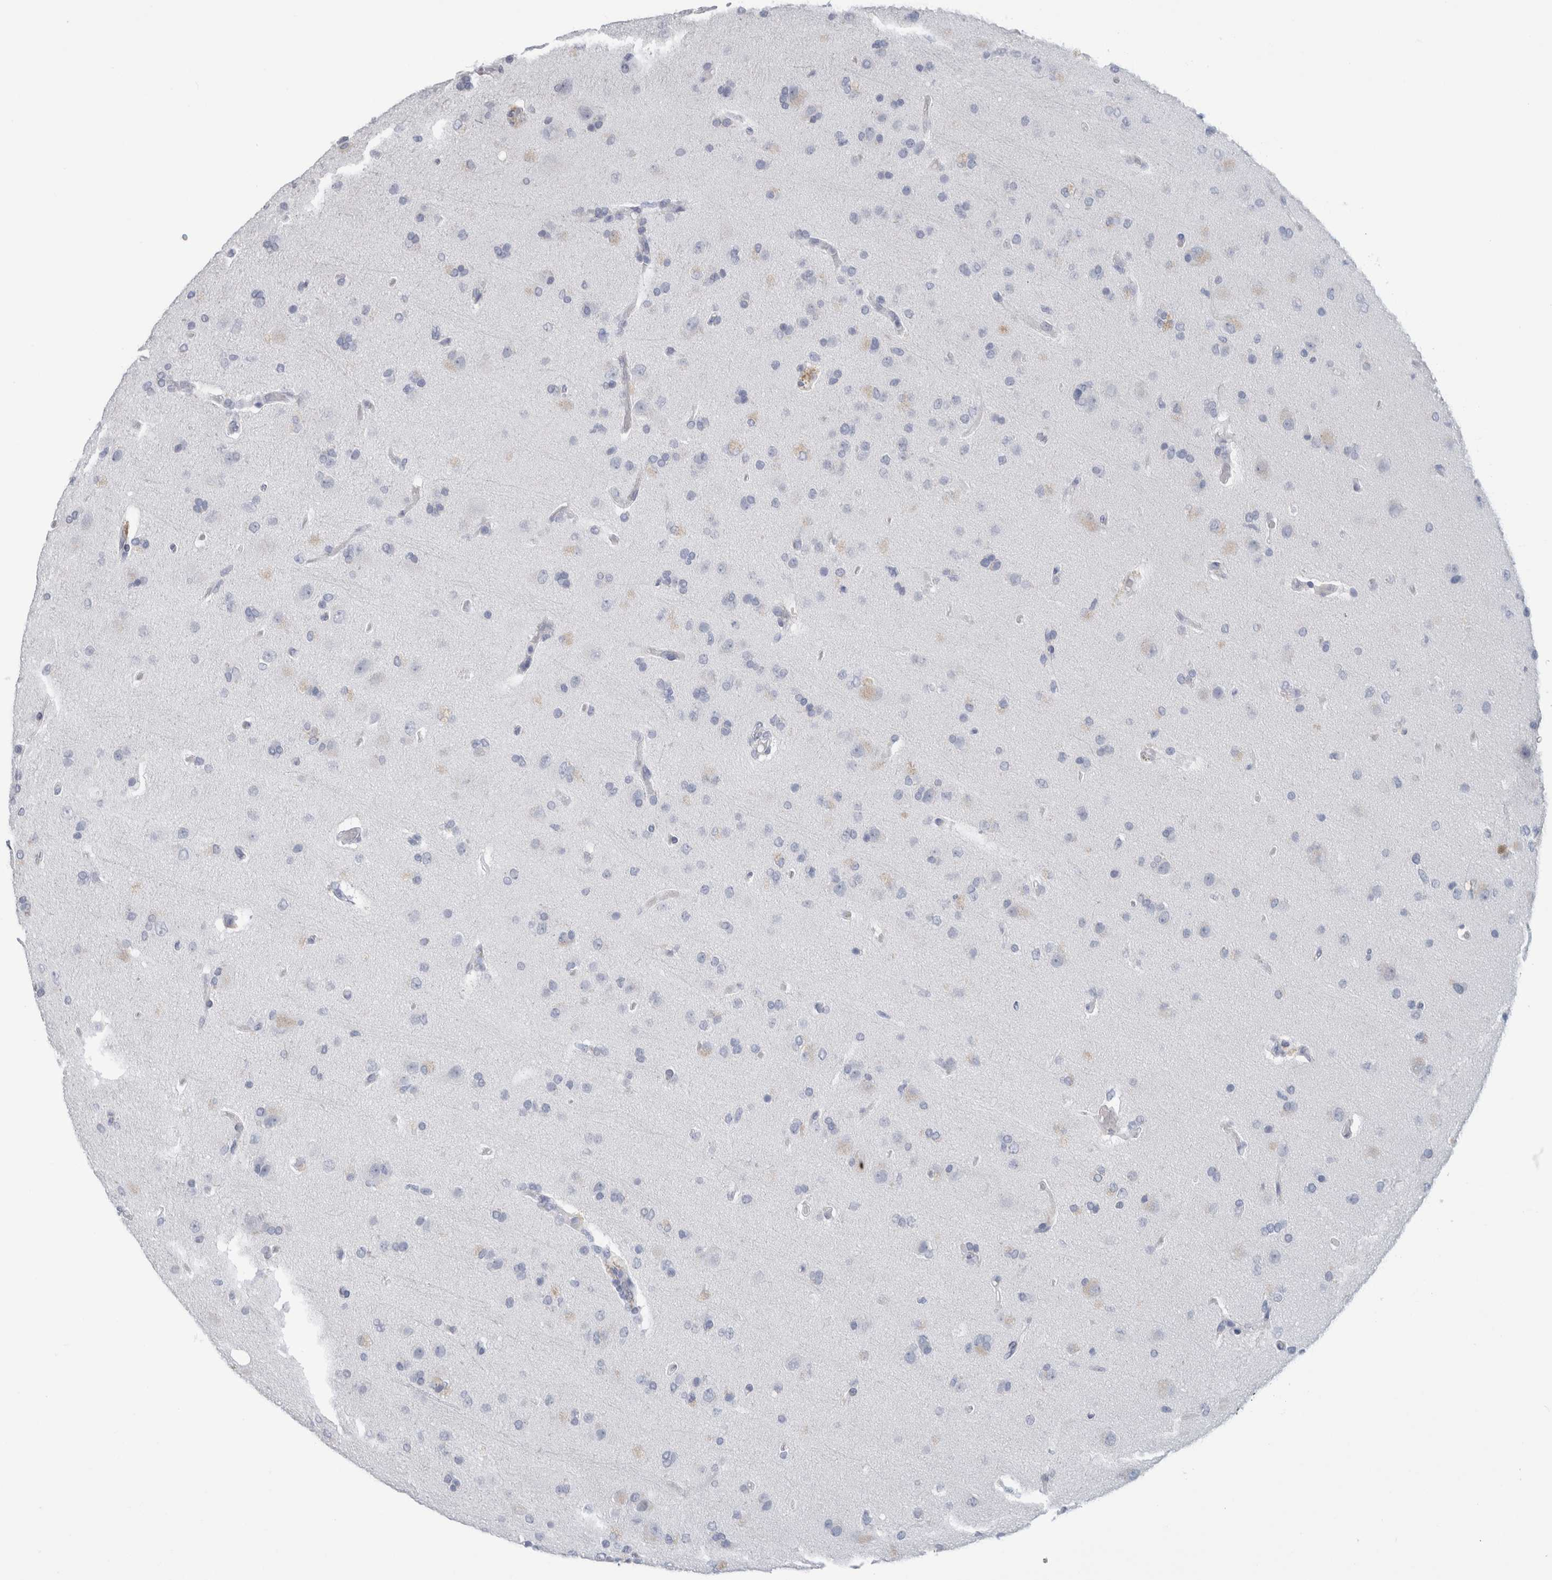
{"staining": {"intensity": "negative", "quantity": "none", "location": "none"}, "tissue": "glioma", "cell_type": "Tumor cells", "image_type": "cancer", "snomed": [{"axis": "morphology", "description": "Glioma, malignant, High grade"}, {"axis": "topography", "description": "Brain"}], "caption": "This is a histopathology image of IHC staining of high-grade glioma (malignant), which shows no expression in tumor cells.", "gene": "IL6", "patient": {"sex": "male", "age": 72}}